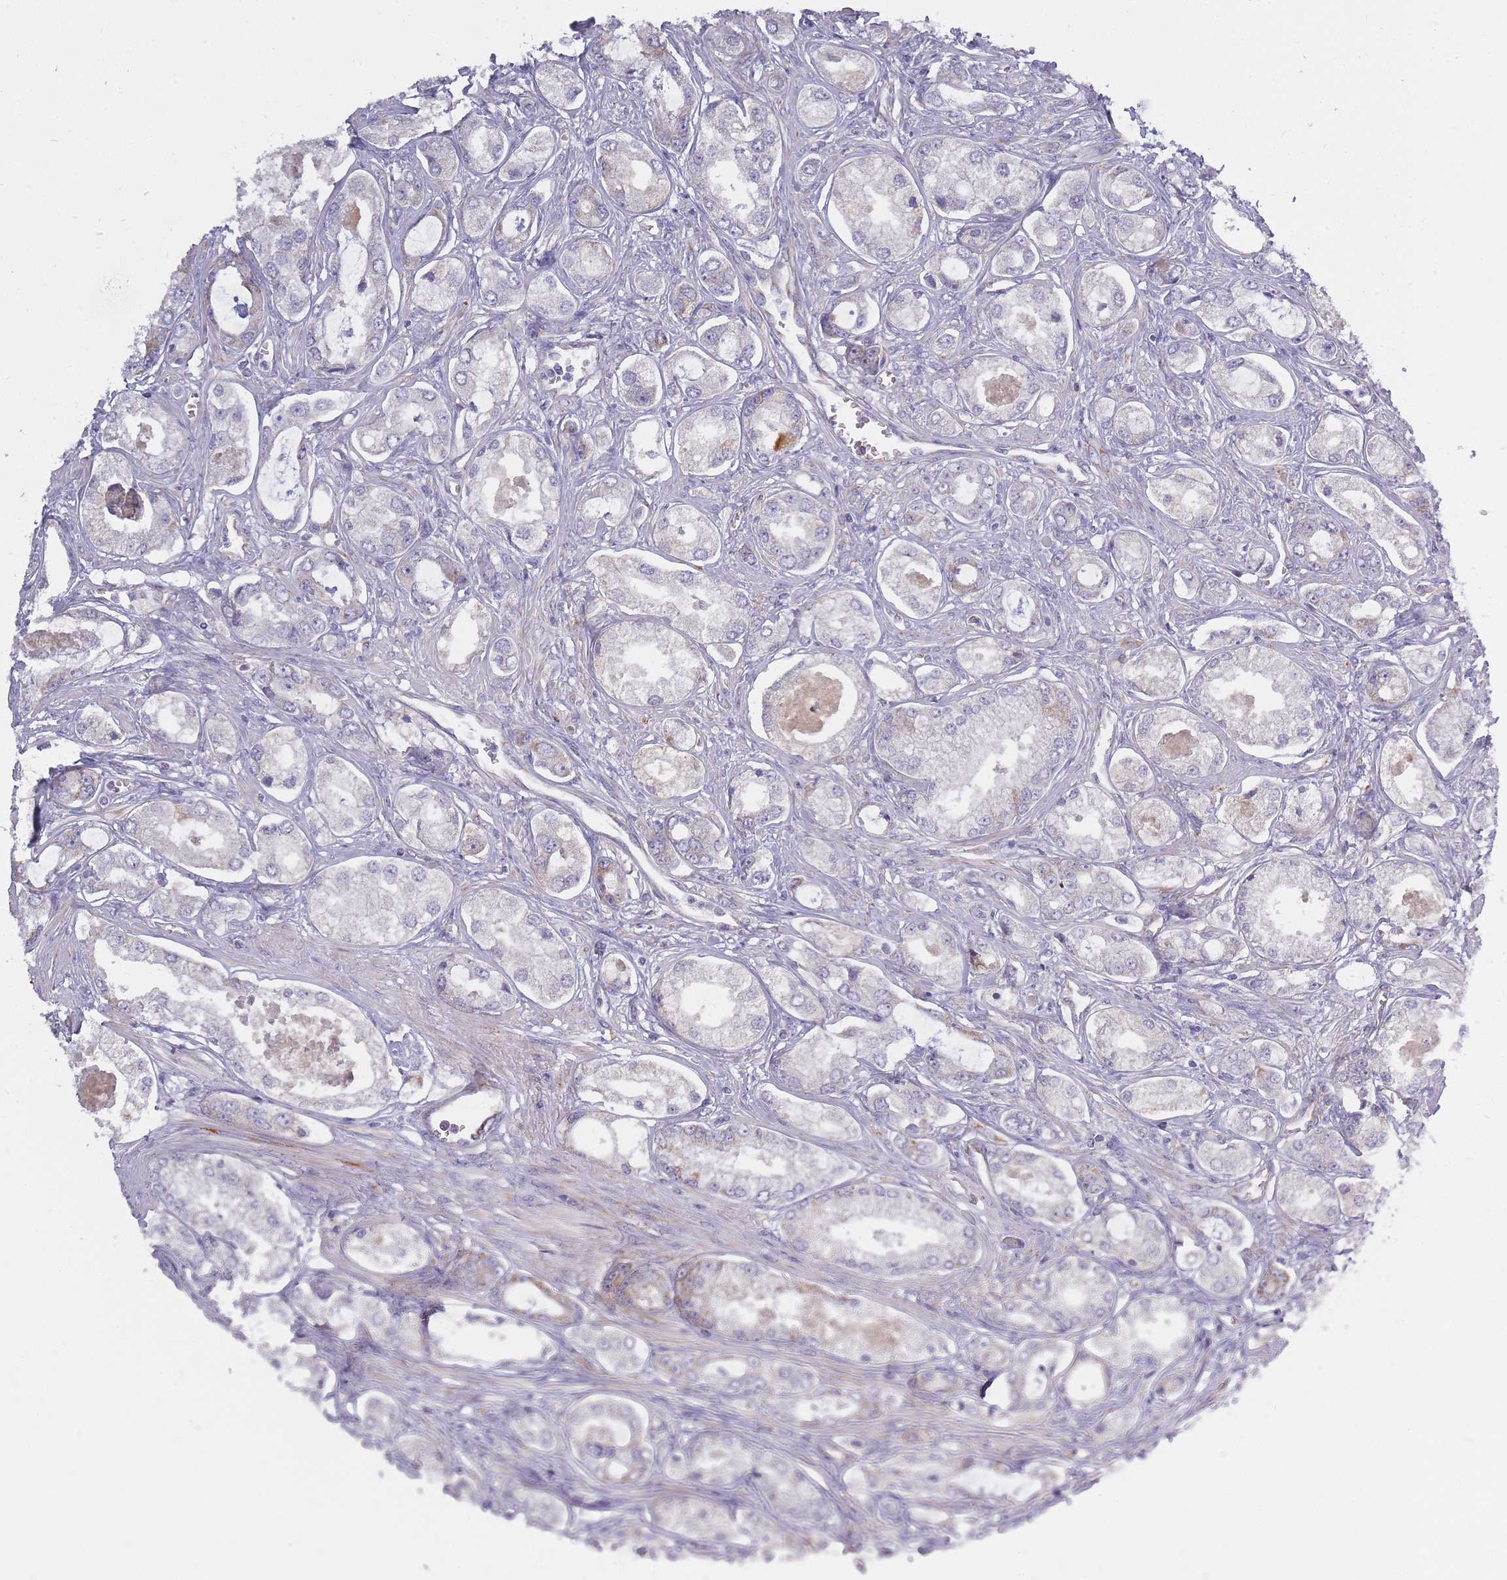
{"staining": {"intensity": "negative", "quantity": "none", "location": "none"}, "tissue": "prostate cancer", "cell_type": "Tumor cells", "image_type": "cancer", "snomed": [{"axis": "morphology", "description": "Adenocarcinoma, Low grade"}, {"axis": "topography", "description": "Prostate"}], "caption": "Immunohistochemistry (IHC) of prostate cancer exhibits no positivity in tumor cells. The staining was performed using DAB (3,3'-diaminobenzidine) to visualize the protein expression in brown, while the nuclei were stained in blue with hematoxylin (Magnification: 20x).", "gene": "ALKBH4", "patient": {"sex": "male", "age": 68}}